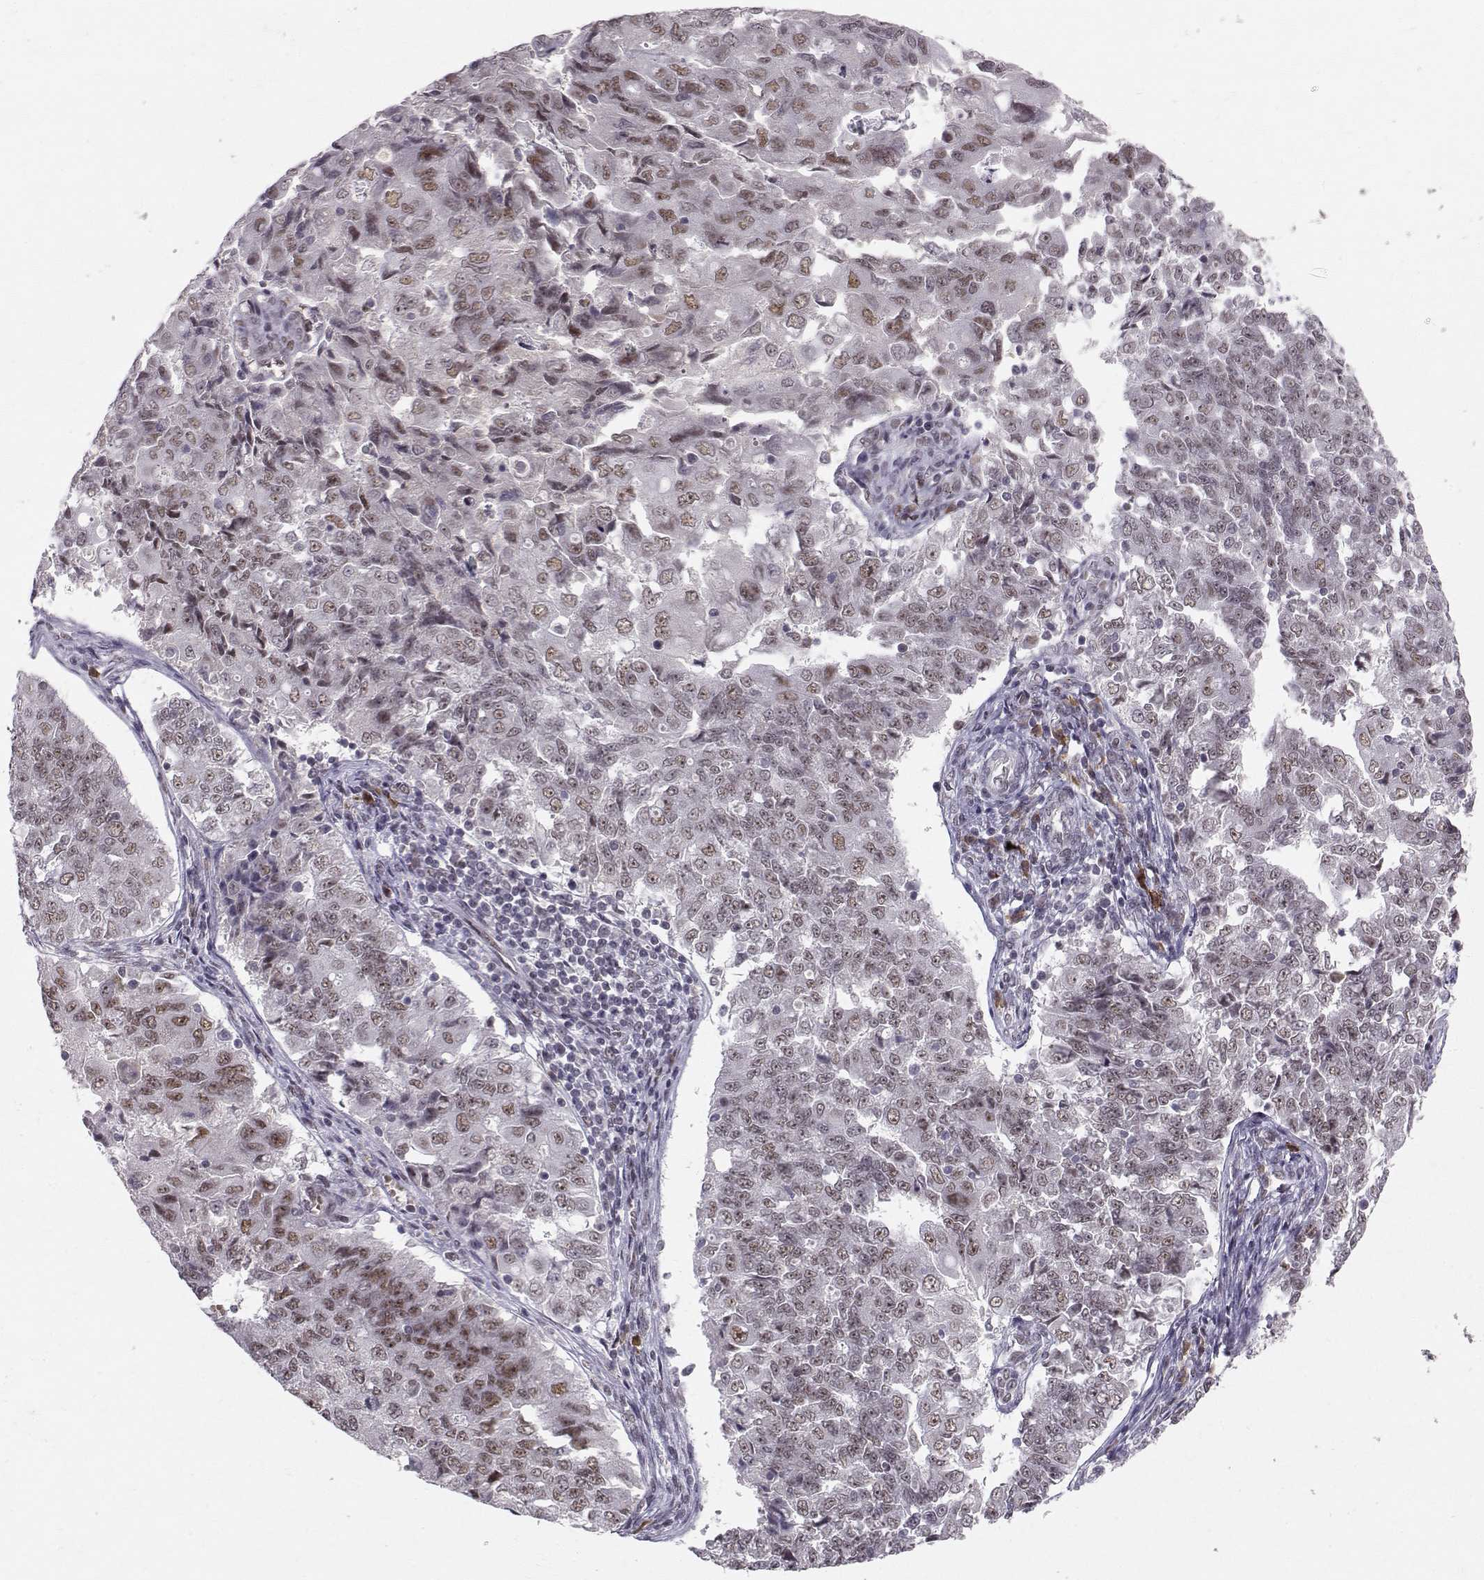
{"staining": {"intensity": "moderate", "quantity": "<25%", "location": "nuclear"}, "tissue": "endometrial cancer", "cell_type": "Tumor cells", "image_type": "cancer", "snomed": [{"axis": "morphology", "description": "Adenocarcinoma, NOS"}, {"axis": "topography", "description": "Endometrium"}], "caption": "Human endometrial cancer (adenocarcinoma) stained for a protein (brown) exhibits moderate nuclear positive positivity in about <25% of tumor cells.", "gene": "RPP38", "patient": {"sex": "female", "age": 43}}